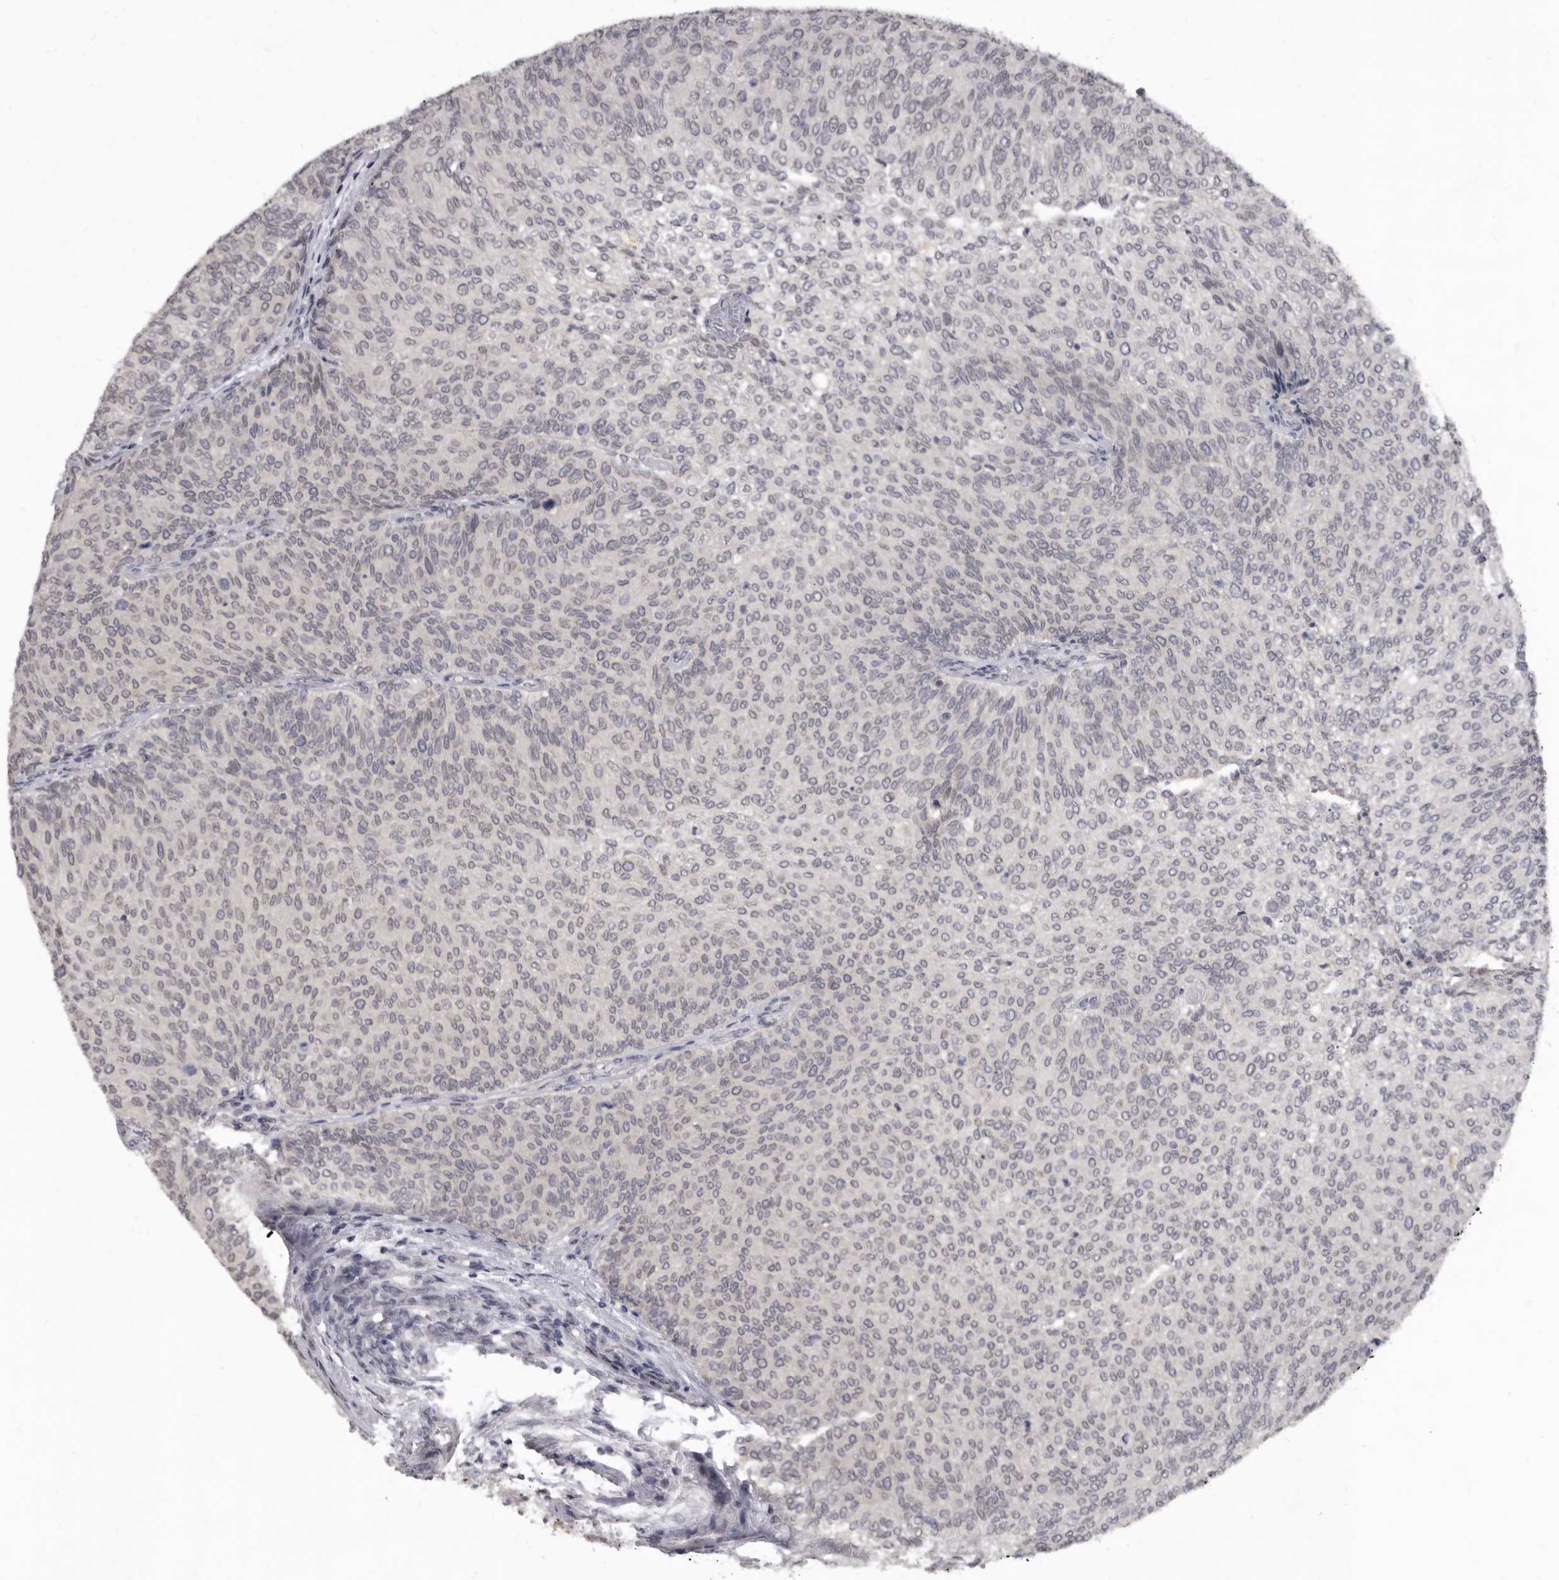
{"staining": {"intensity": "negative", "quantity": "none", "location": "none"}, "tissue": "urothelial cancer", "cell_type": "Tumor cells", "image_type": "cancer", "snomed": [{"axis": "morphology", "description": "Urothelial carcinoma, Low grade"}, {"axis": "topography", "description": "Urinary bladder"}], "caption": "Urothelial cancer was stained to show a protein in brown. There is no significant expression in tumor cells.", "gene": "SULT1E1", "patient": {"sex": "female", "age": 79}}